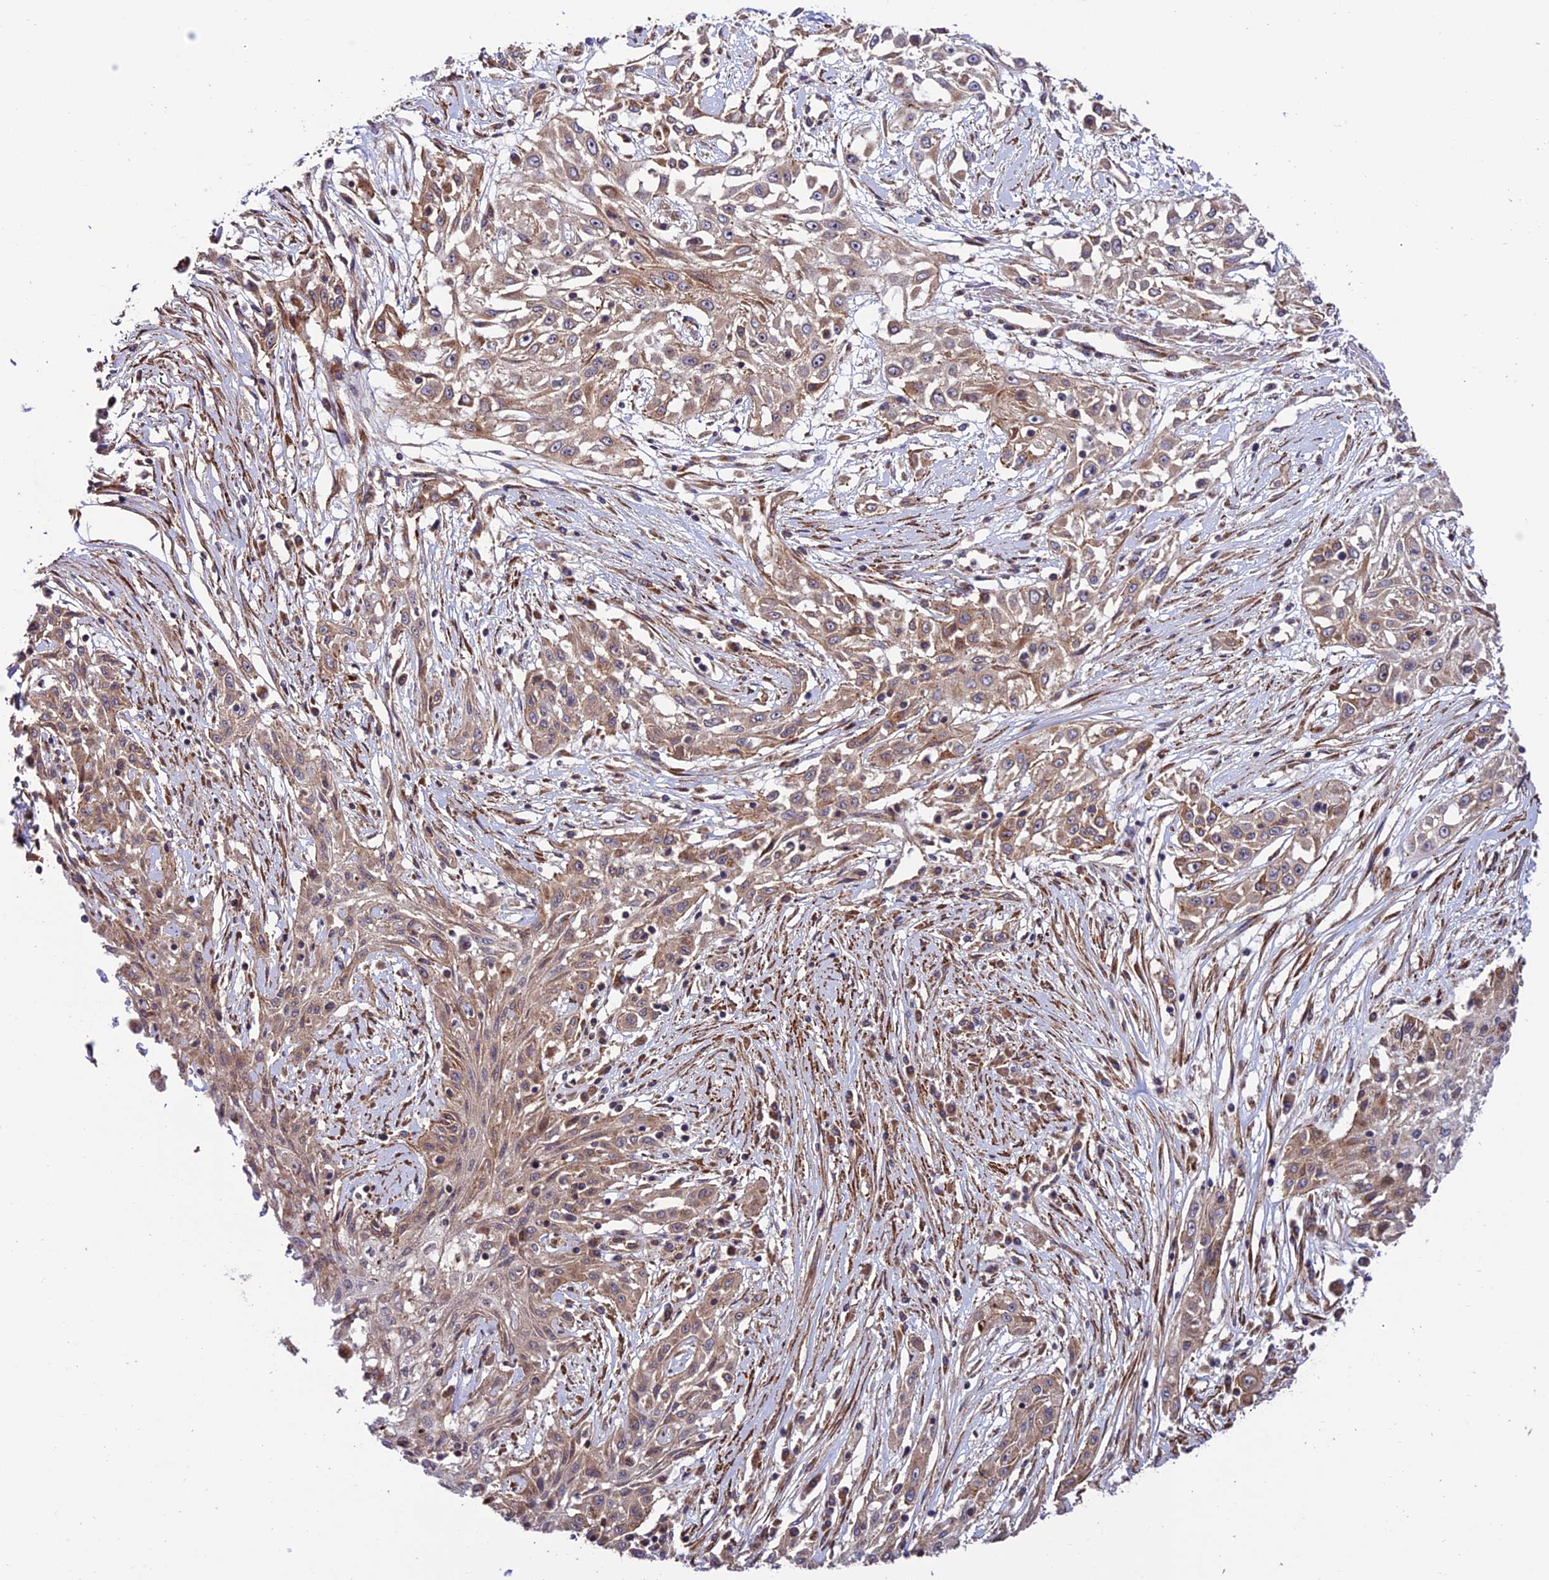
{"staining": {"intensity": "moderate", "quantity": ">75%", "location": "cytoplasmic/membranous"}, "tissue": "skin cancer", "cell_type": "Tumor cells", "image_type": "cancer", "snomed": [{"axis": "morphology", "description": "Squamous cell carcinoma, NOS"}, {"axis": "morphology", "description": "Squamous cell carcinoma, metastatic, NOS"}, {"axis": "topography", "description": "Skin"}, {"axis": "topography", "description": "Lymph node"}], "caption": "High-power microscopy captured an immunohistochemistry histopathology image of skin cancer, revealing moderate cytoplasmic/membranous positivity in about >75% of tumor cells.", "gene": "TNIP3", "patient": {"sex": "male", "age": 75}}